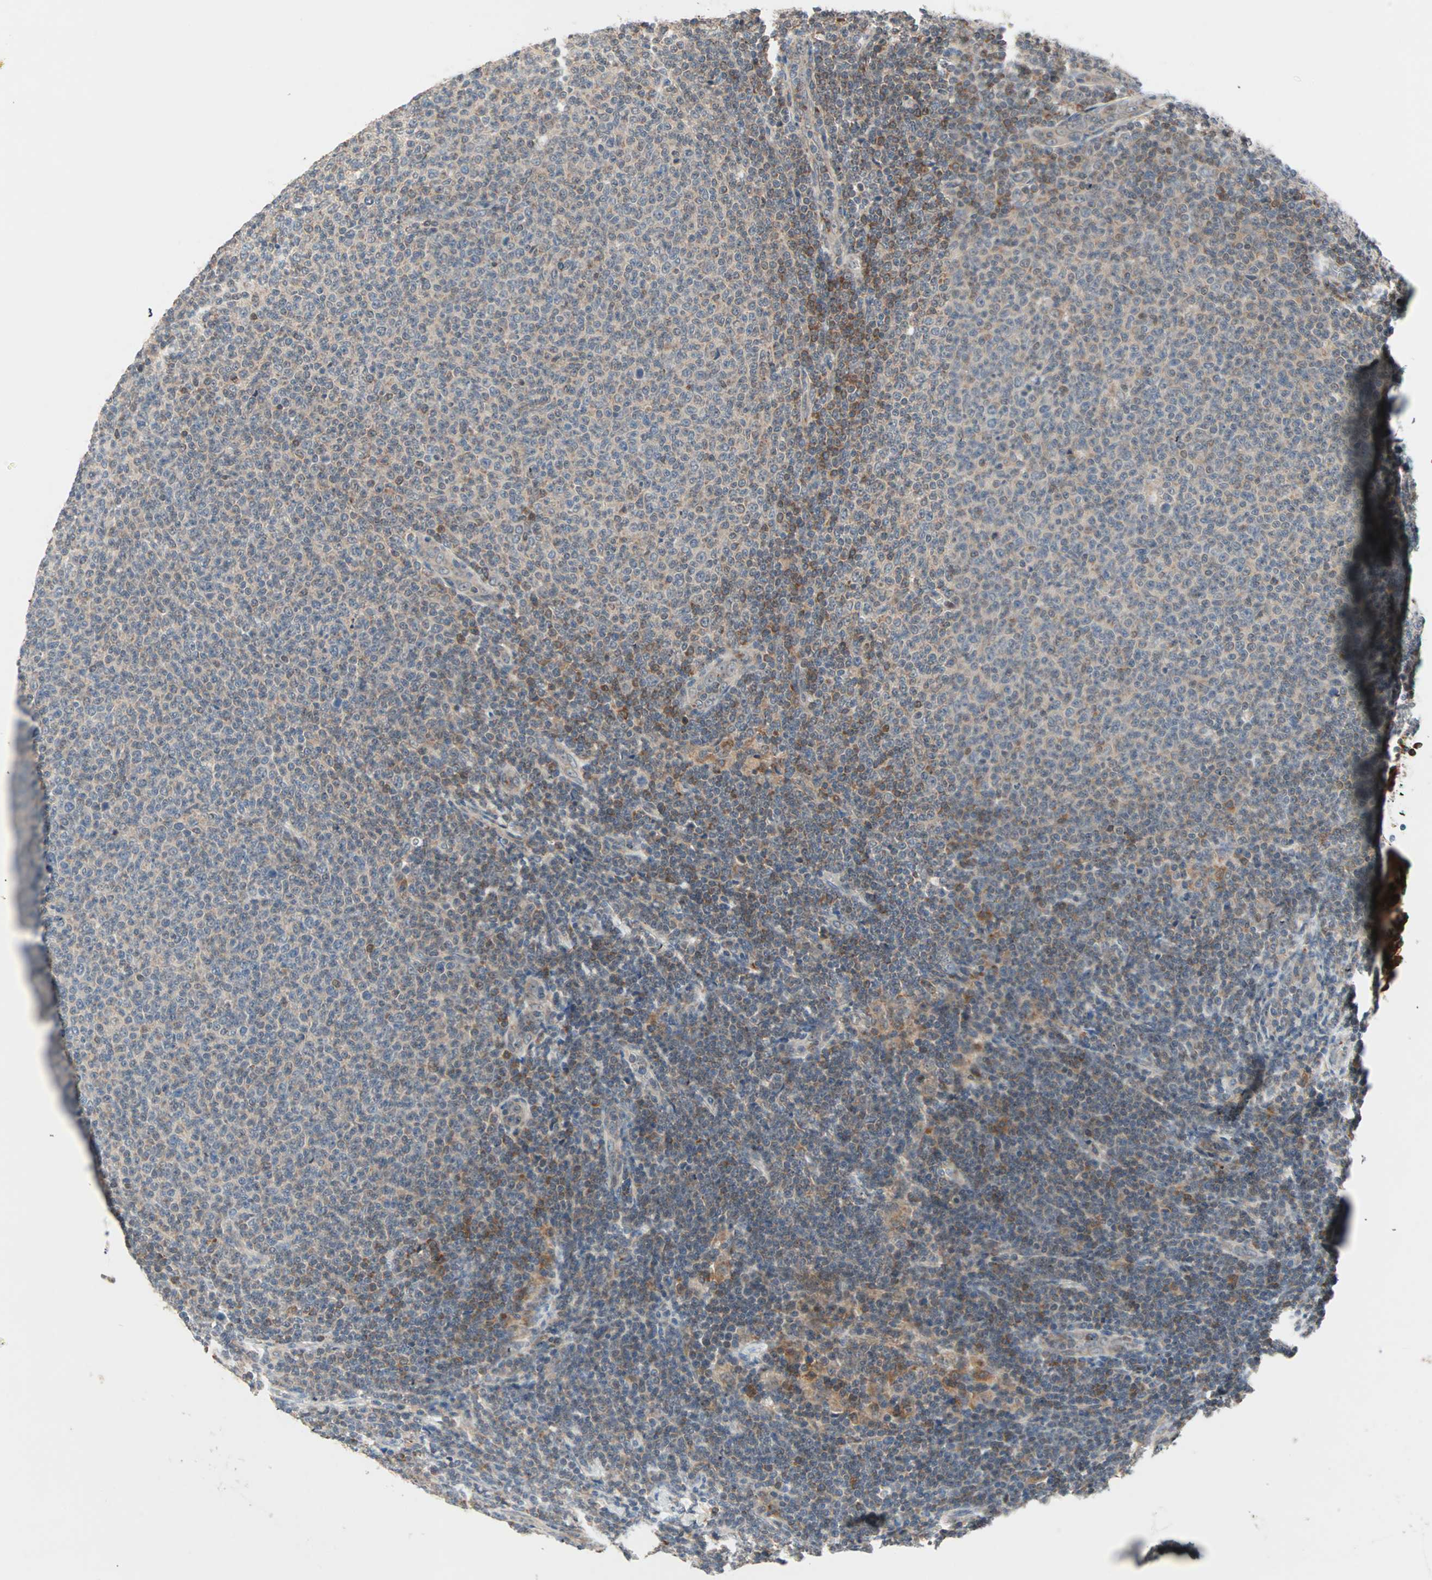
{"staining": {"intensity": "weak", "quantity": "<25%", "location": "cytoplasmic/membranous"}, "tissue": "lymphoma", "cell_type": "Tumor cells", "image_type": "cancer", "snomed": [{"axis": "morphology", "description": "Malignant lymphoma, non-Hodgkin's type, Low grade"}, {"axis": "topography", "description": "Lymph node"}], "caption": "High power microscopy histopathology image of an immunohistochemistry image of lymphoma, revealing no significant staining in tumor cells.", "gene": "PROS1", "patient": {"sex": "male", "age": 66}}